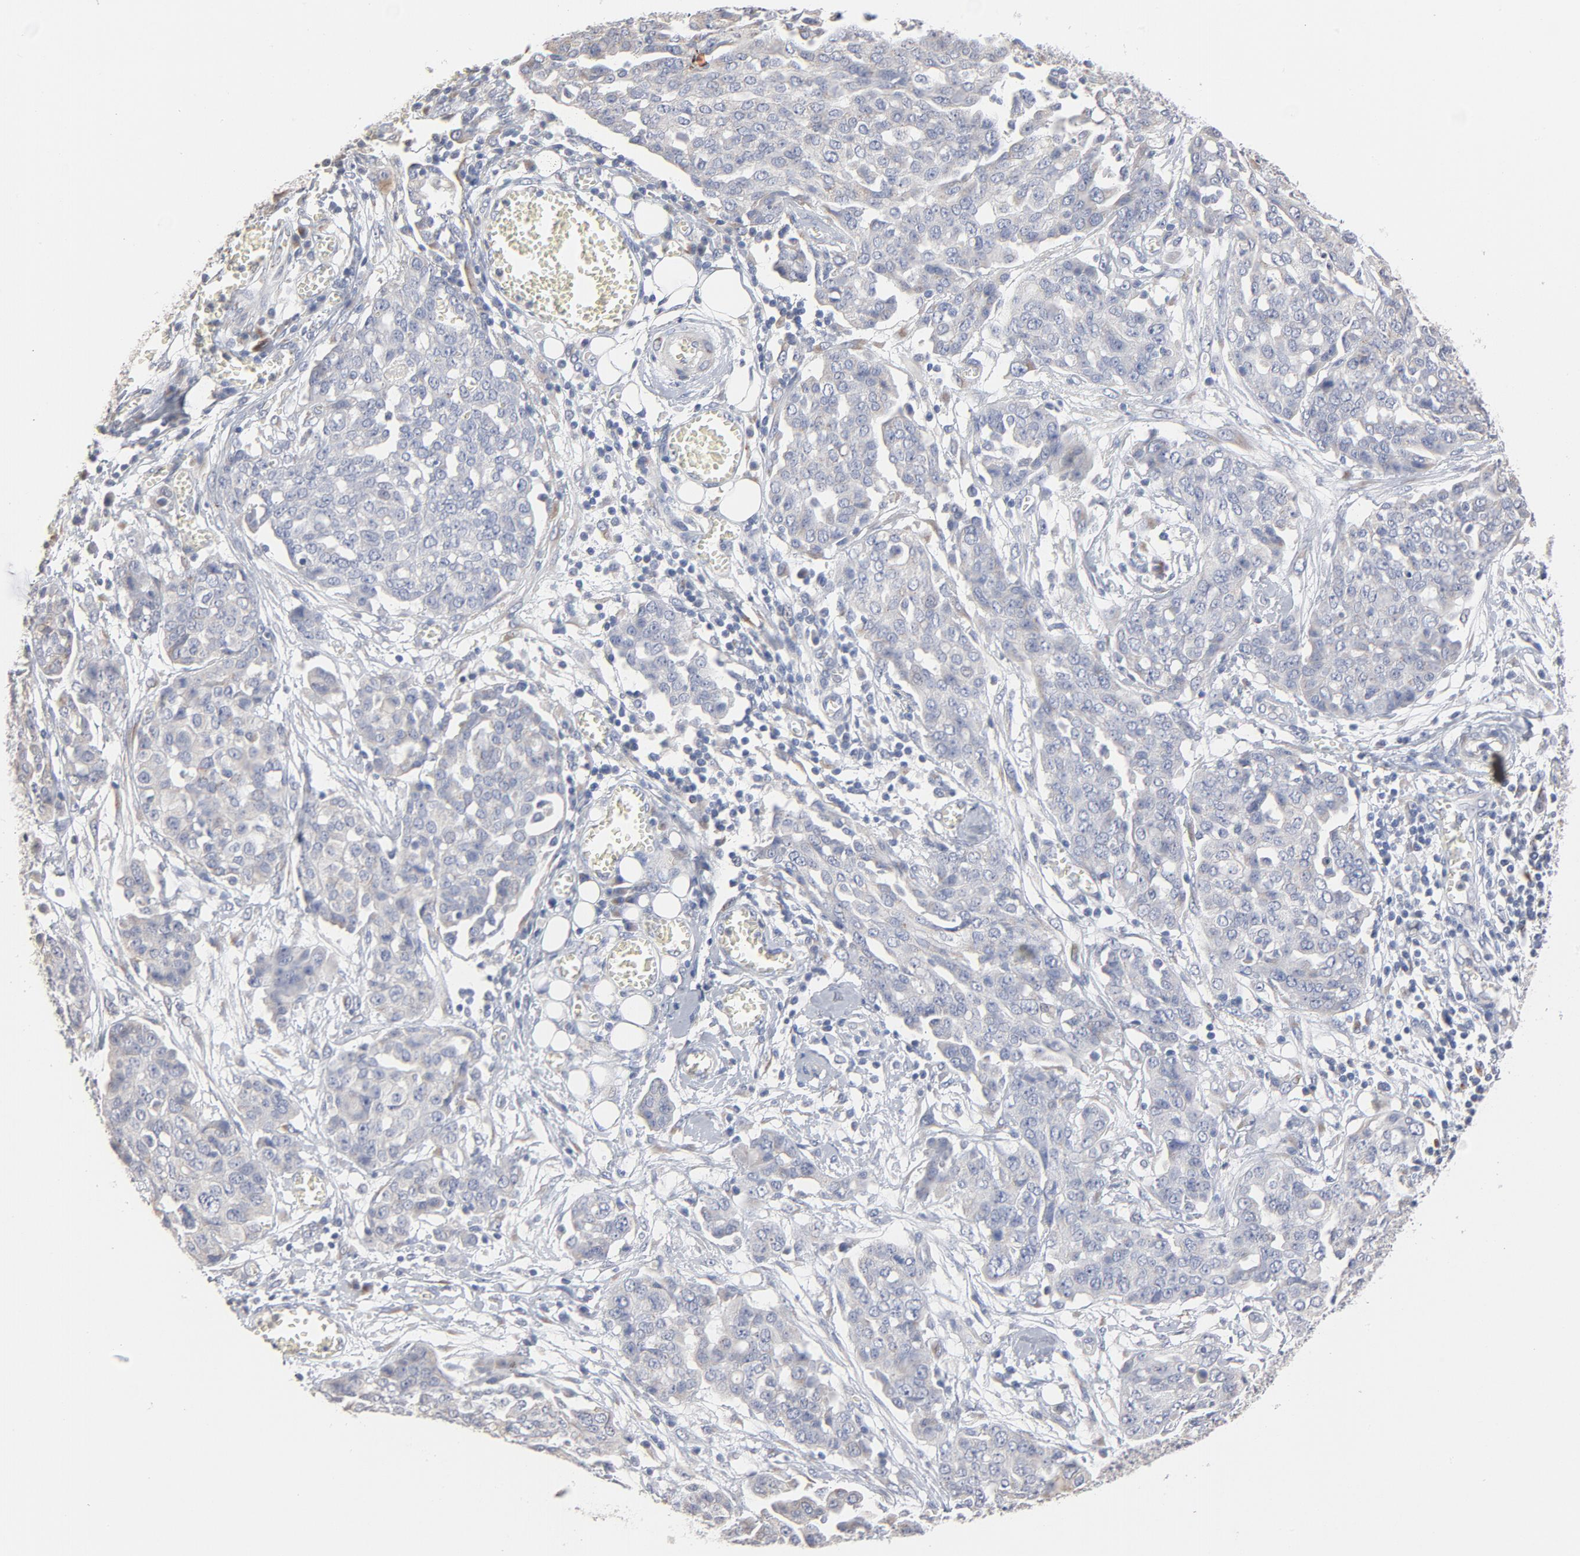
{"staining": {"intensity": "negative", "quantity": "none", "location": "none"}, "tissue": "ovarian cancer", "cell_type": "Tumor cells", "image_type": "cancer", "snomed": [{"axis": "morphology", "description": "Cystadenocarcinoma, serous, NOS"}, {"axis": "topography", "description": "Soft tissue"}, {"axis": "topography", "description": "Ovary"}], "caption": "Immunohistochemical staining of ovarian serous cystadenocarcinoma displays no significant positivity in tumor cells.", "gene": "AK7", "patient": {"sex": "female", "age": 57}}